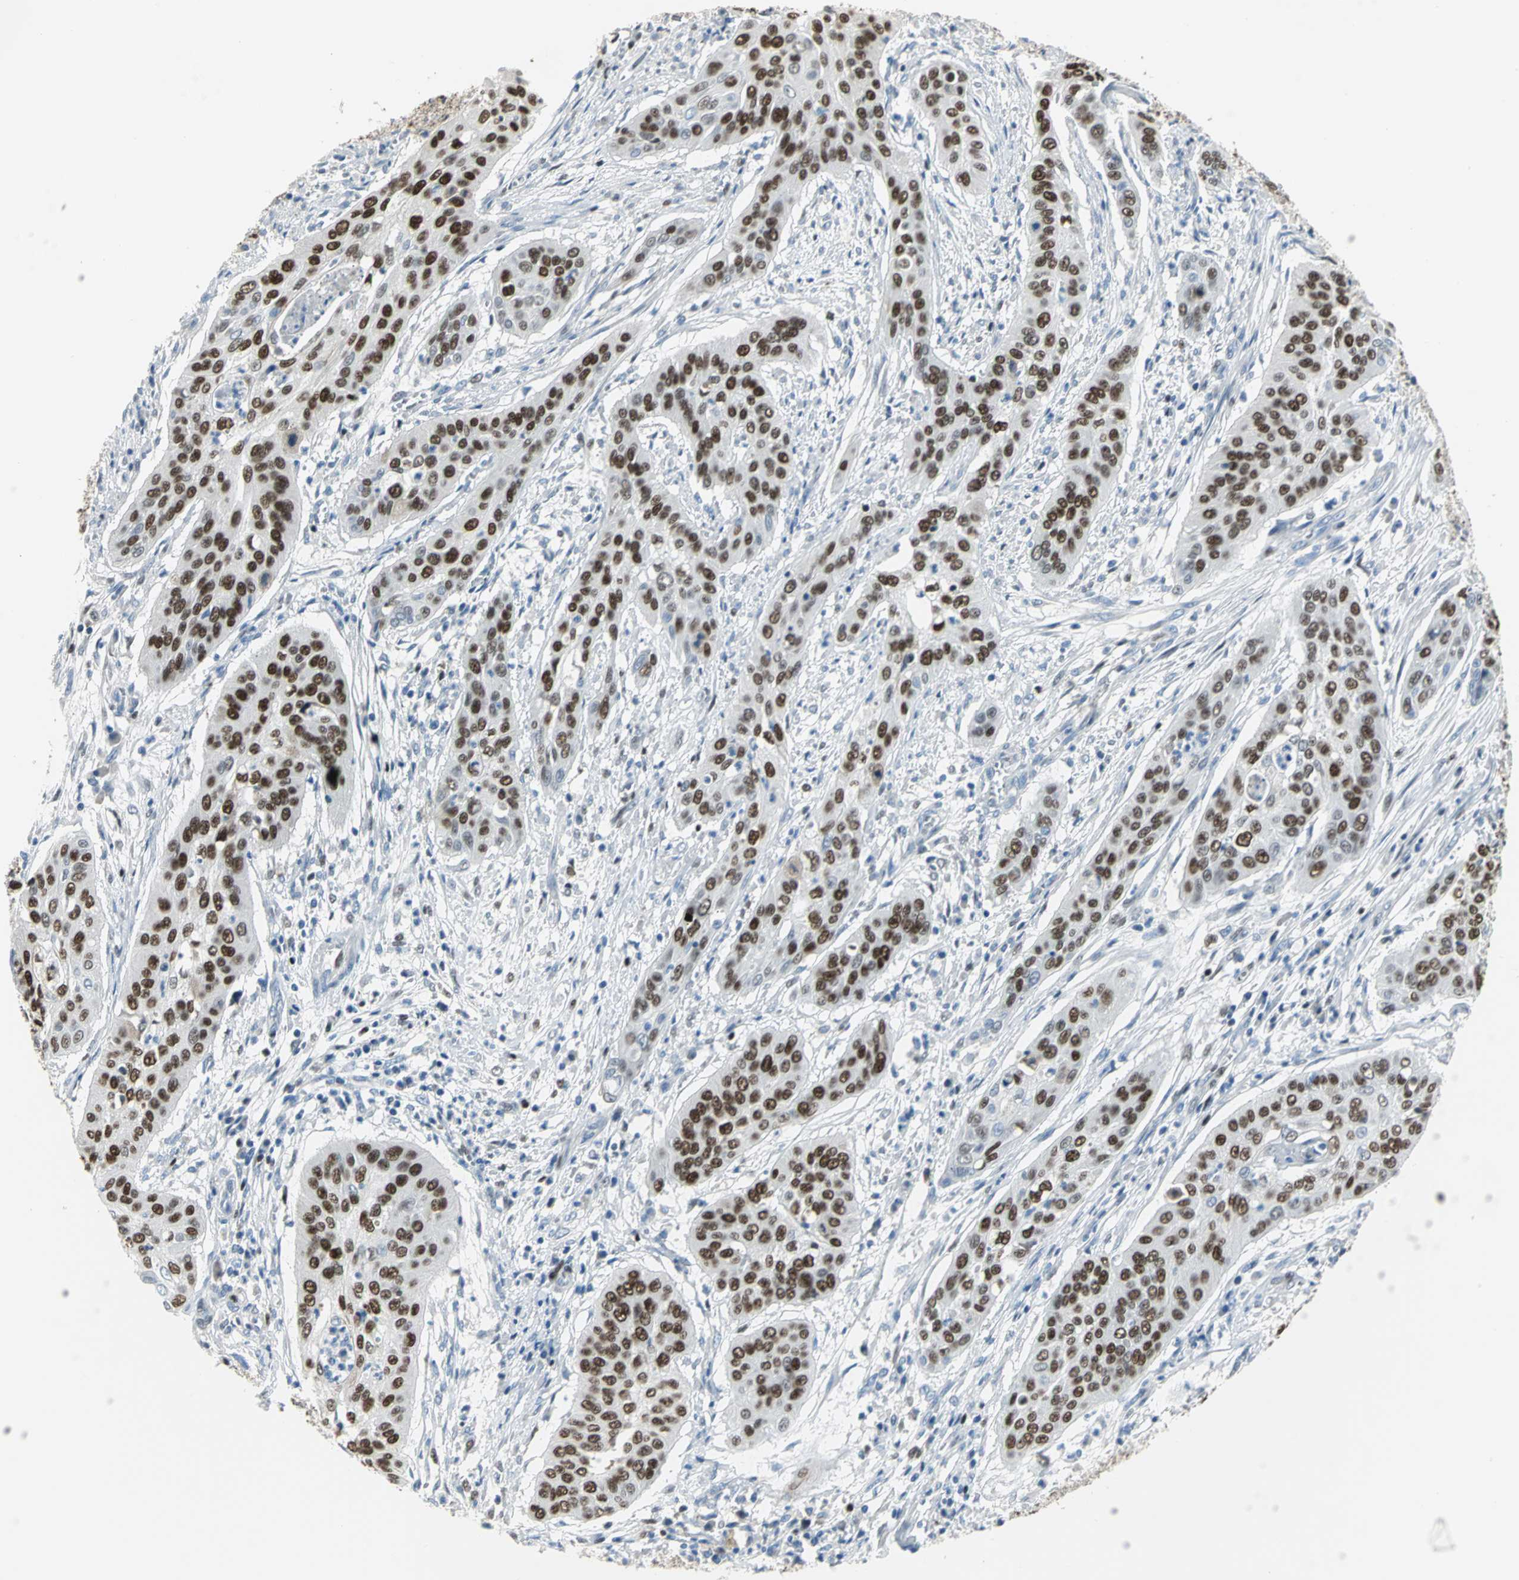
{"staining": {"intensity": "strong", "quantity": ">75%", "location": "nuclear"}, "tissue": "cervical cancer", "cell_type": "Tumor cells", "image_type": "cancer", "snomed": [{"axis": "morphology", "description": "Squamous cell carcinoma, NOS"}, {"axis": "topography", "description": "Cervix"}], "caption": "Immunohistochemistry histopathology image of neoplastic tissue: human squamous cell carcinoma (cervical) stained using immunohistochemistry reveals high levels of strong protein expression localized specifically in the nuclear of tumor cells, appearing as a nuclear brown color.", "gene": "MCM3", "patient": {"sex": "female", "age": 39}}